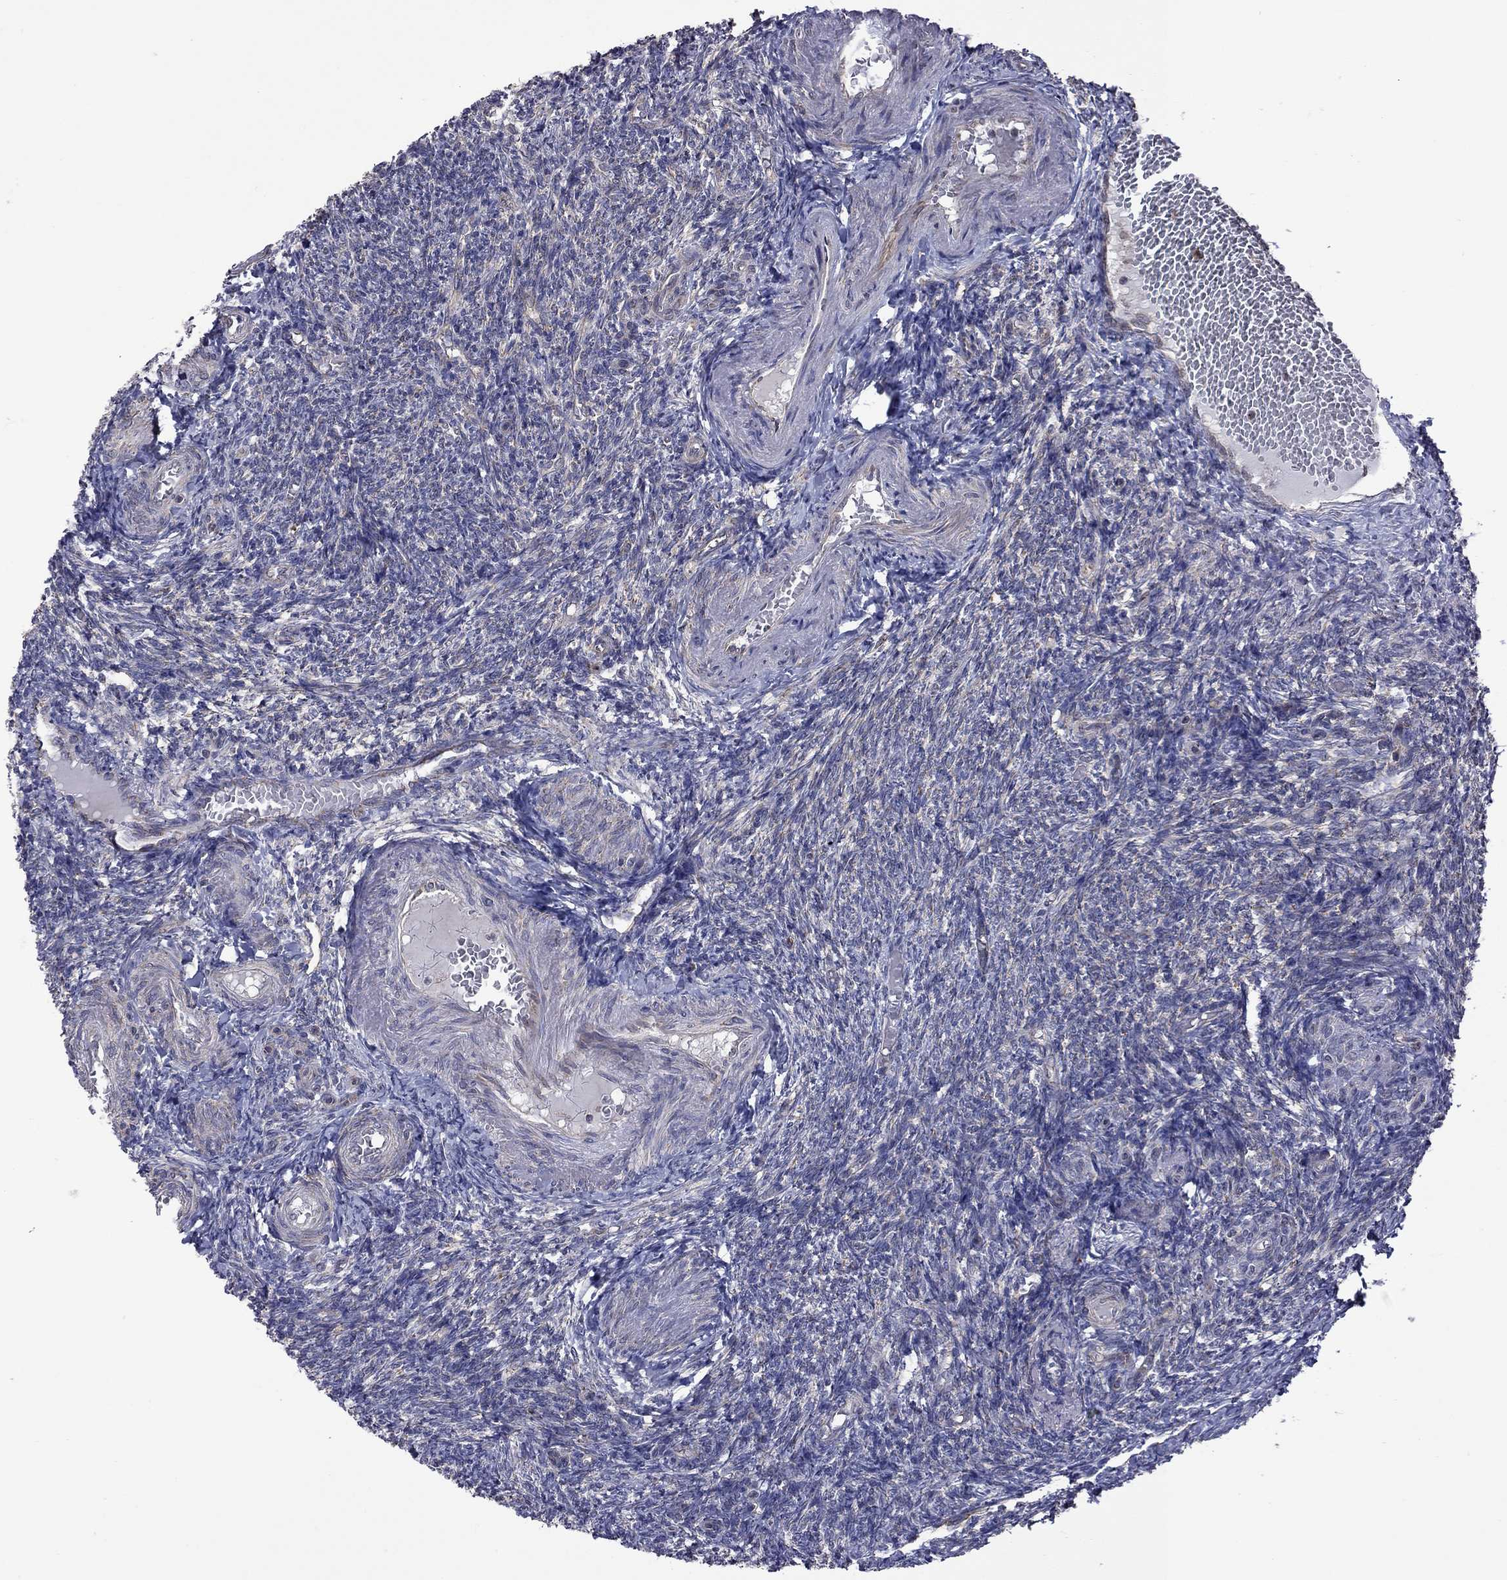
{"staining": {"intensity": "negative", "quantity": "none", "location": "none"}, "tissue": "ovary", "cell_type": "Follicle cells", "image_type": "normal", "snomed": [{"axis": "morphology", "description": "Normal tissue, NOS"}, {"axis": "topography", "description": "Ovary"}], "caption": "Immunohistochemistry (IHC) histopathology image of normal ovary: ovary stained with DAB displays no significant protein staining in follicle cells.", "gene": "NDUFB1", "patient": {"sex": "female", "age": 39}}